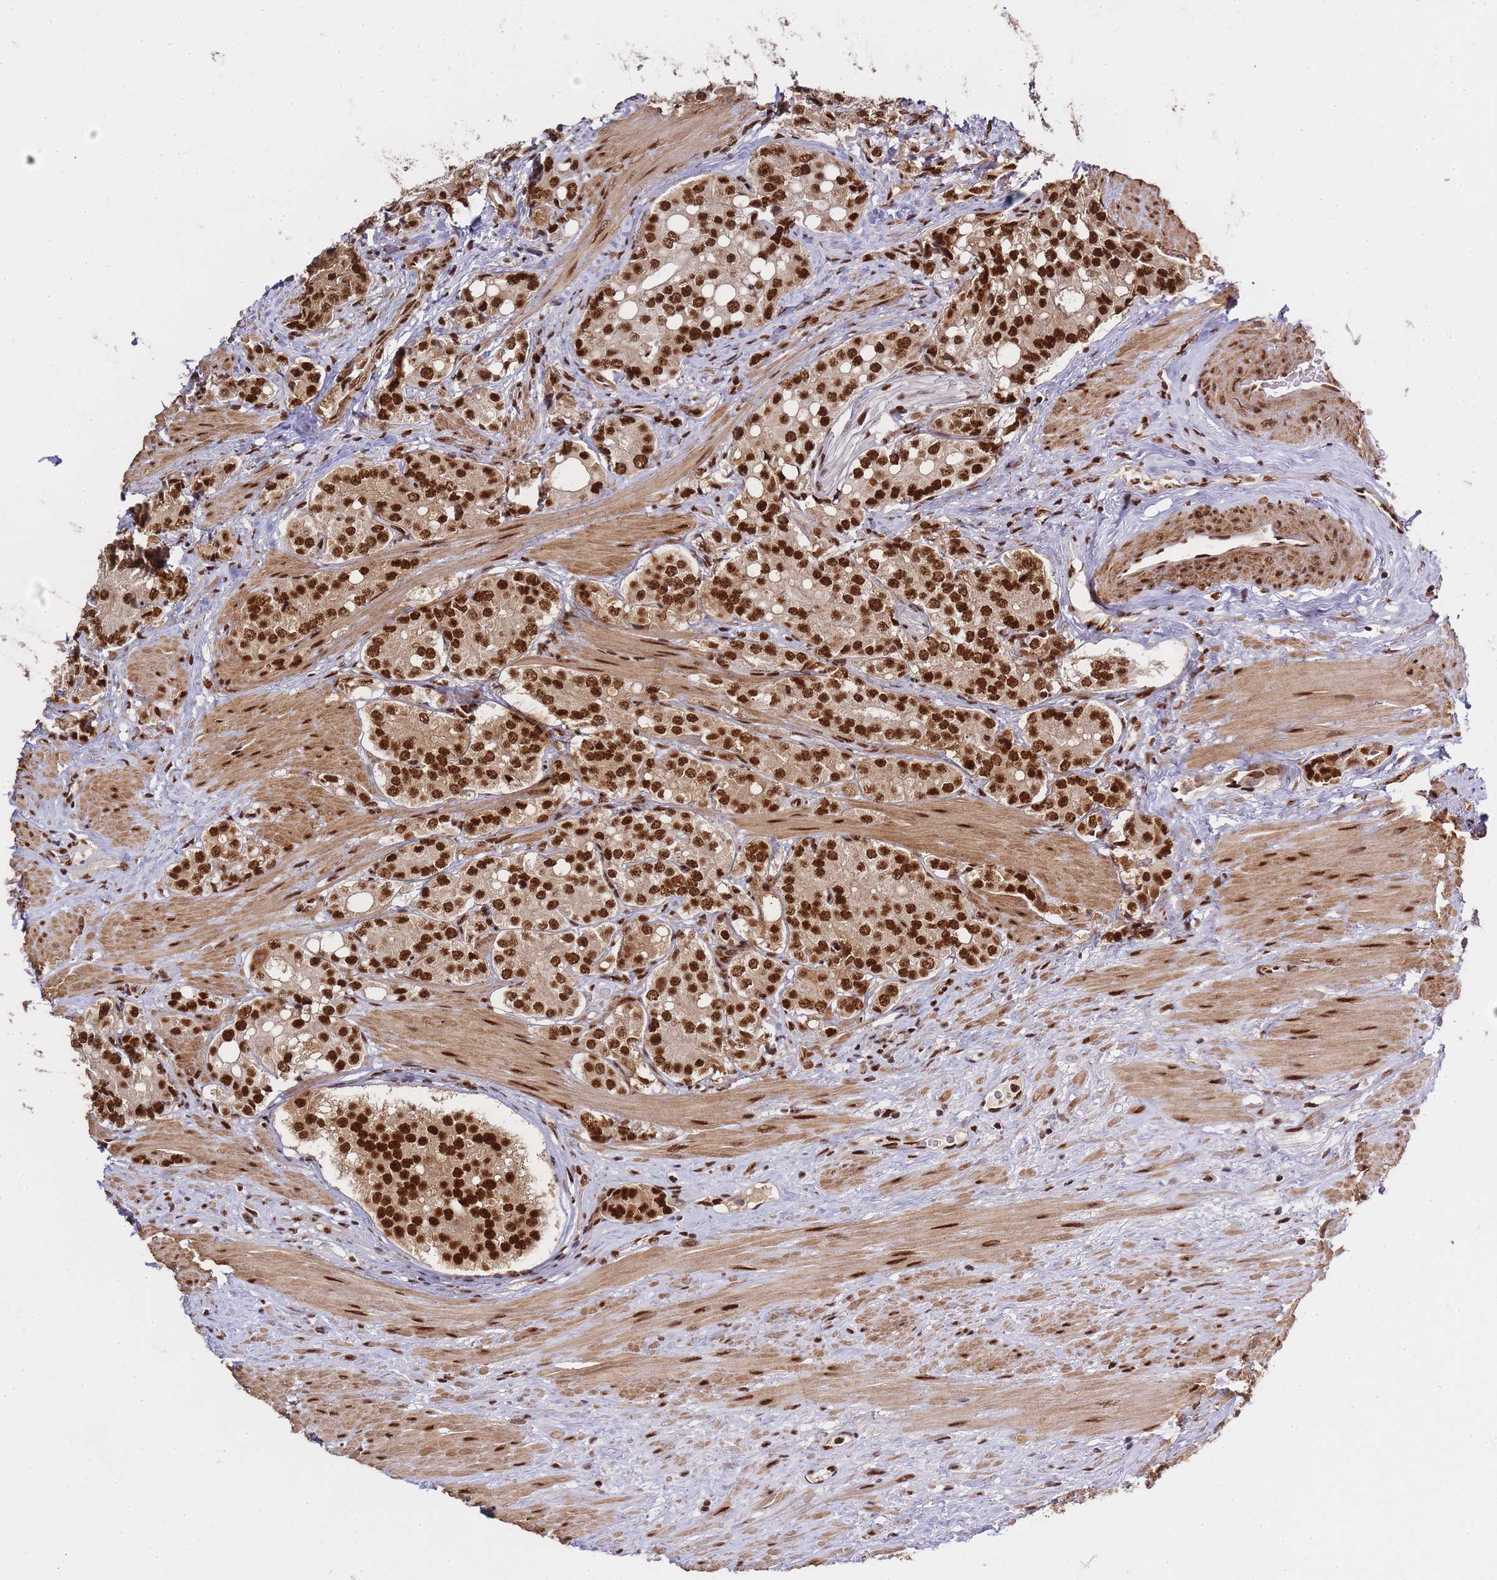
{"staining": {"intensity": "strong", "quantity": ">75%", "location": "nuclear"}, "tissue": "prostate cancer", "cell_type": "Tumor cells", "image_type": "cancer", "snomed": [{"axis": "morphology", "description": "Adenocarcinoma, High grade"}, {"axis": "topography", "description": "Prostate"}], "caption": "About >75% of tumor cells in human prostate cancer (high-grade adenocarcinoma) show strong nuclear protein staining as visualized by brown immunohistochemical staining.", "gene": "PRKDC", "patient": {"sex": "male", "age": 71}}